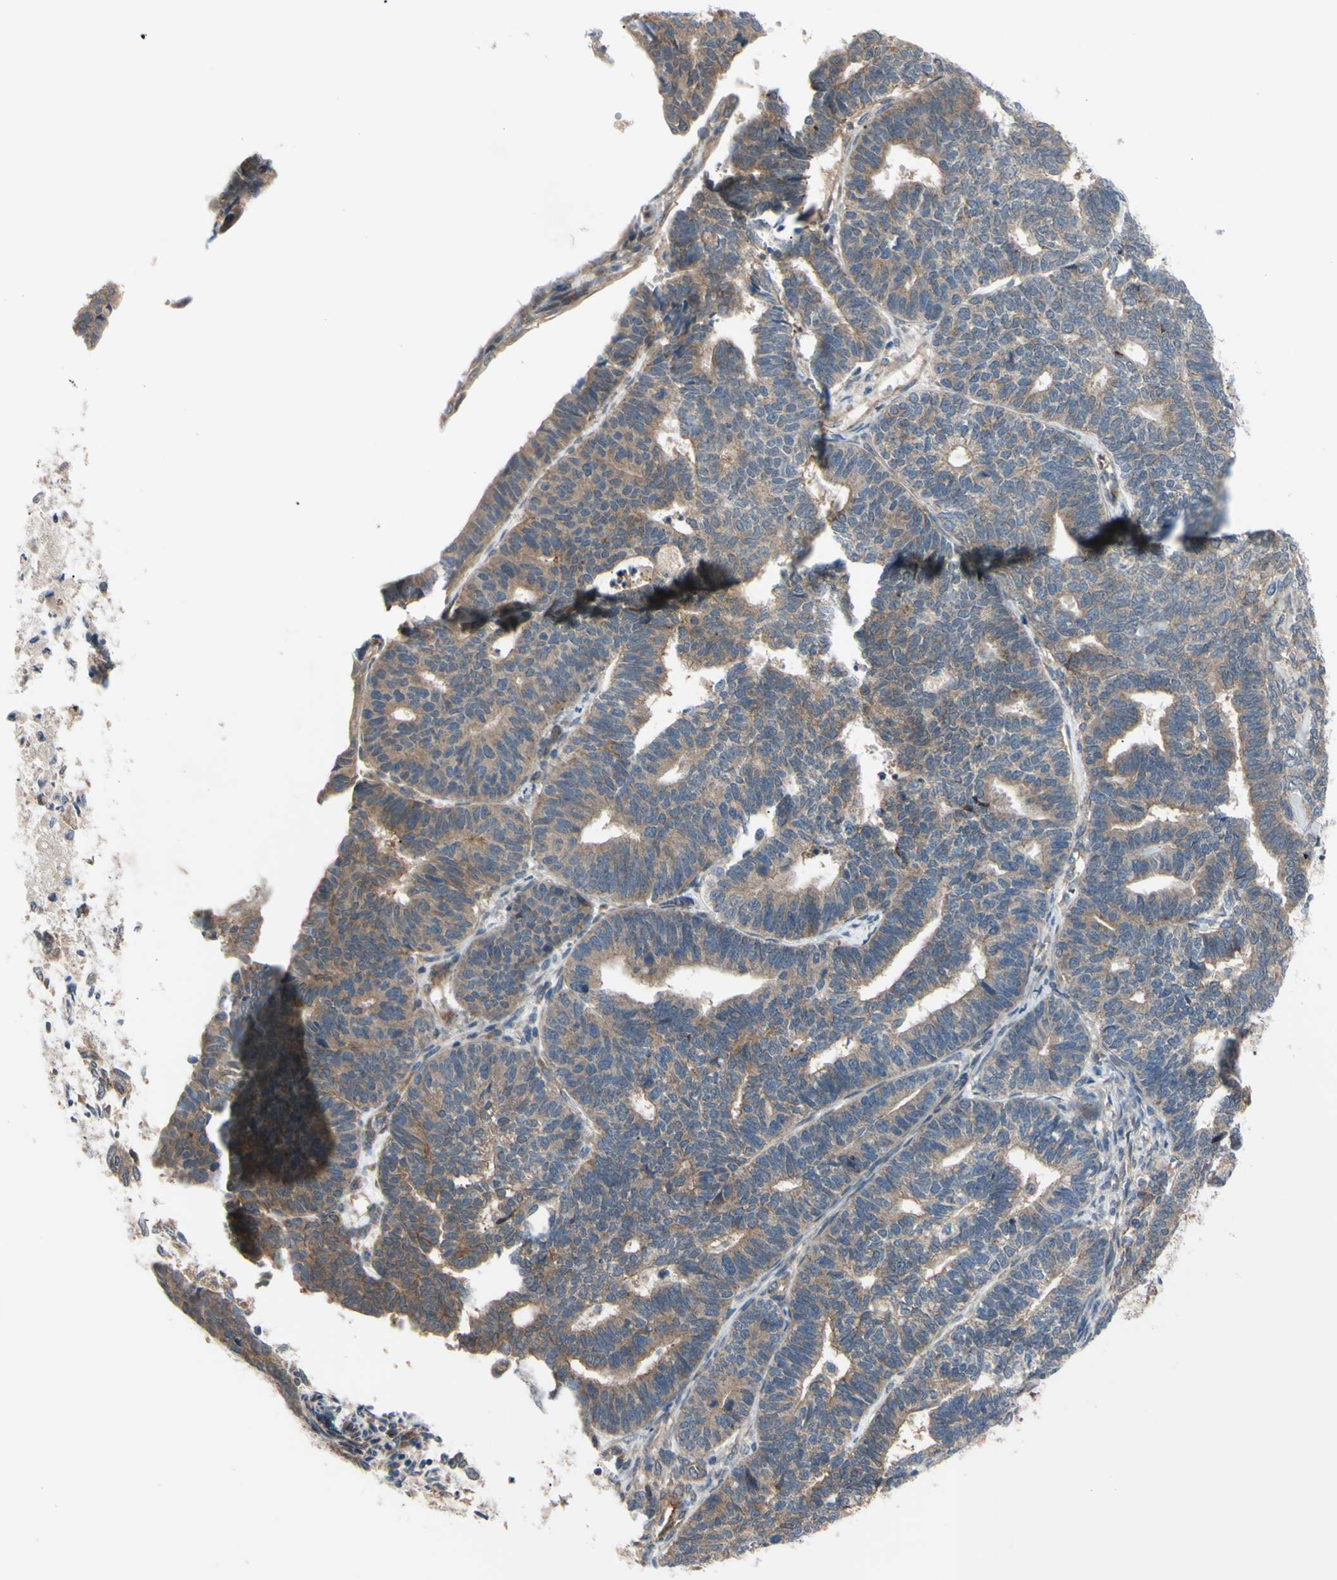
{"staining": {"intensity": "moderate", "quantity": ">75%", "location": "cytoplasmic/membranous"}, "tissue": "endometrial cancer", "cell_type": "Tumor cells", "image_type": "cancer", "snomed": [{"axis": "morphology", "description": "Adenocarcinoma, NOS"}, {"axis": "topography", "description": "Endometrium"}], "caption": "Endometrial adenocarcinoma was stained to show a protein in brown. There is medium levels of moderate cytoplasmic/membranous positivity in approximately >75% of tumor cells.", "gene": "SVIL", "patient": {"sex": "female", "age": 70}}